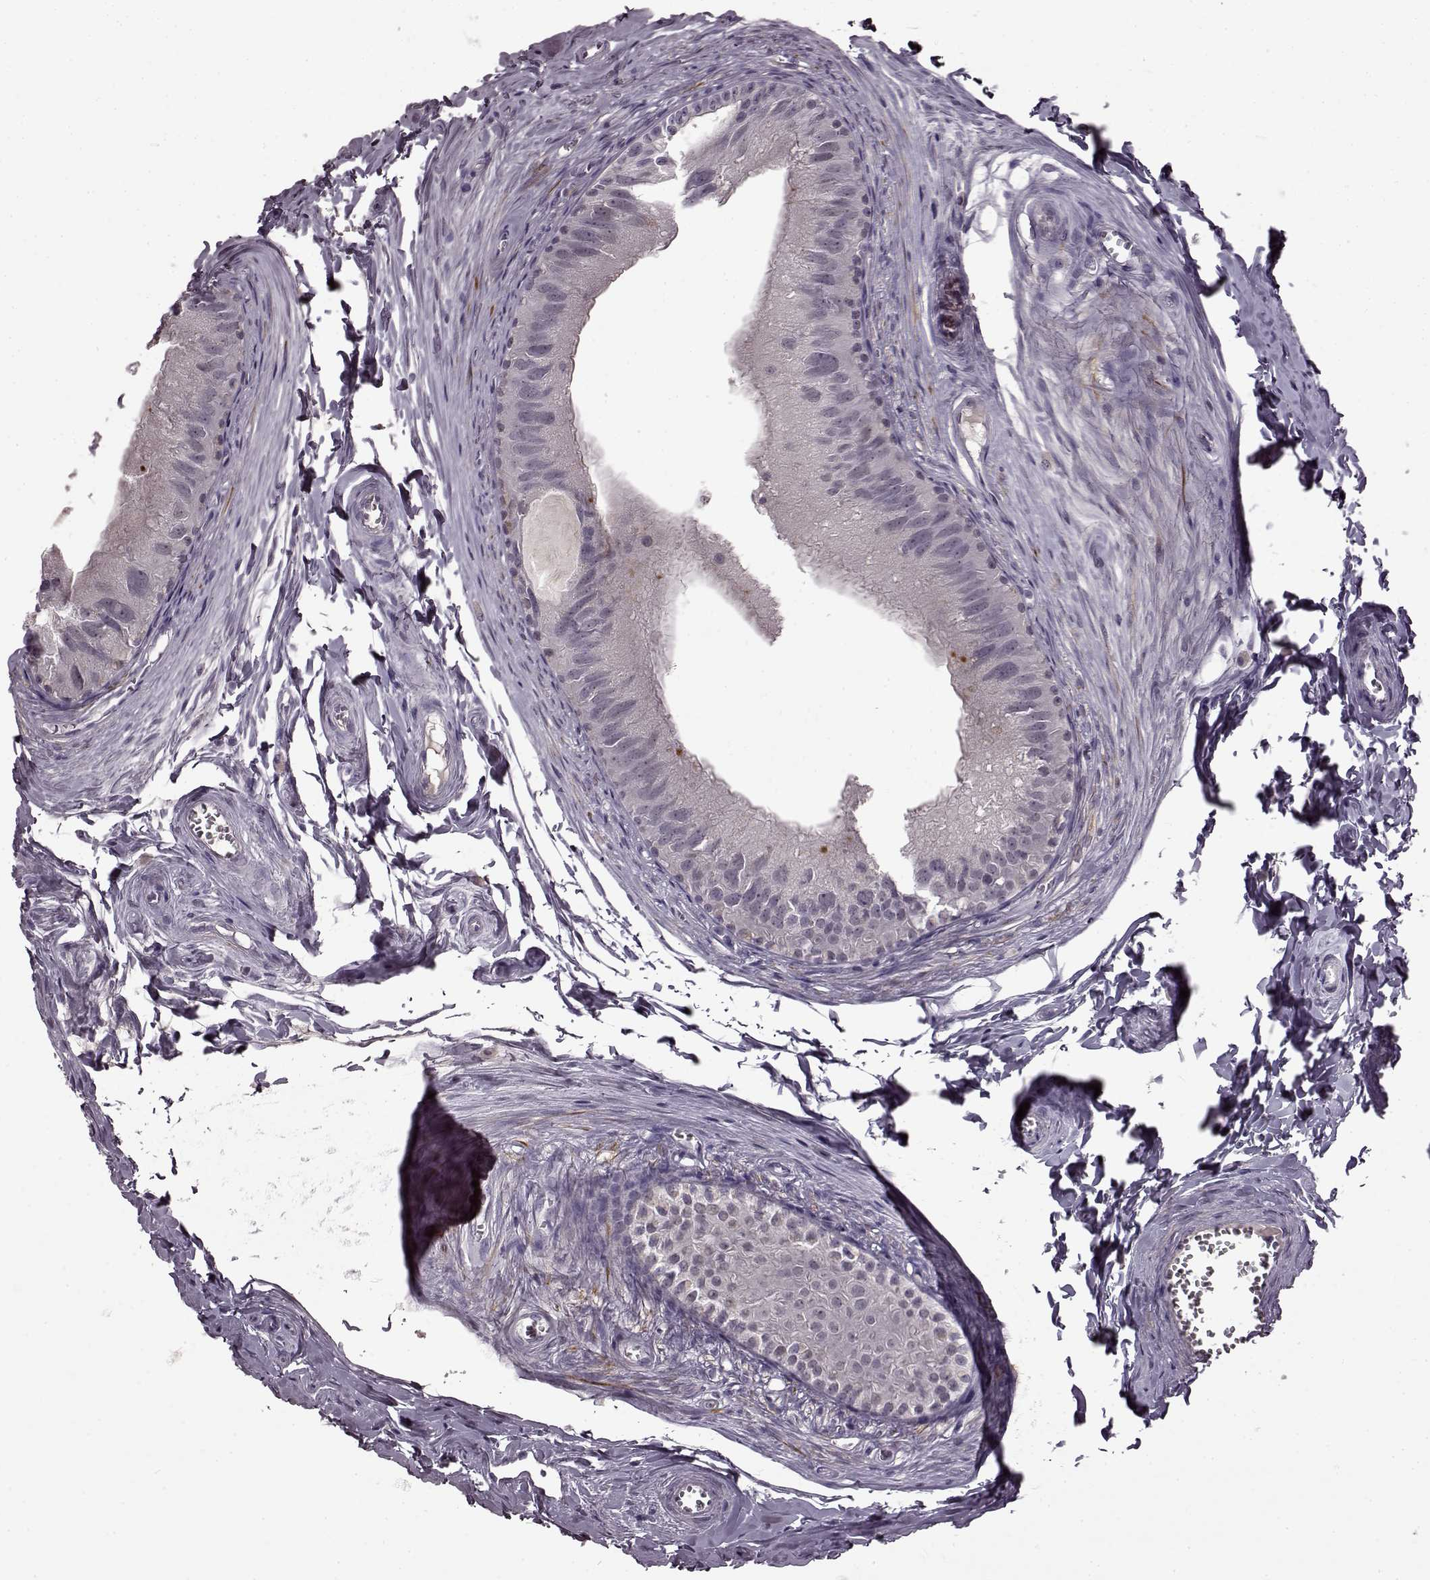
{"staining": {"intensity": "negative", "quantity": "none", "location": "none"}, "tissue": "epididymis", "cell_type": "Glandular cells", "image_type": "normal", "snomed": [{"axis": "morphology", "description": "Normal tissue, NOS"}, {"axis": "topography", "description": "Epididymis"}], "caption": "Immunohistochemical staining of benign human epididymis exhibits no significant expression in glandular cells.", "gene": "CNGA3", "patient": {"sex": "male", "age": 45}}